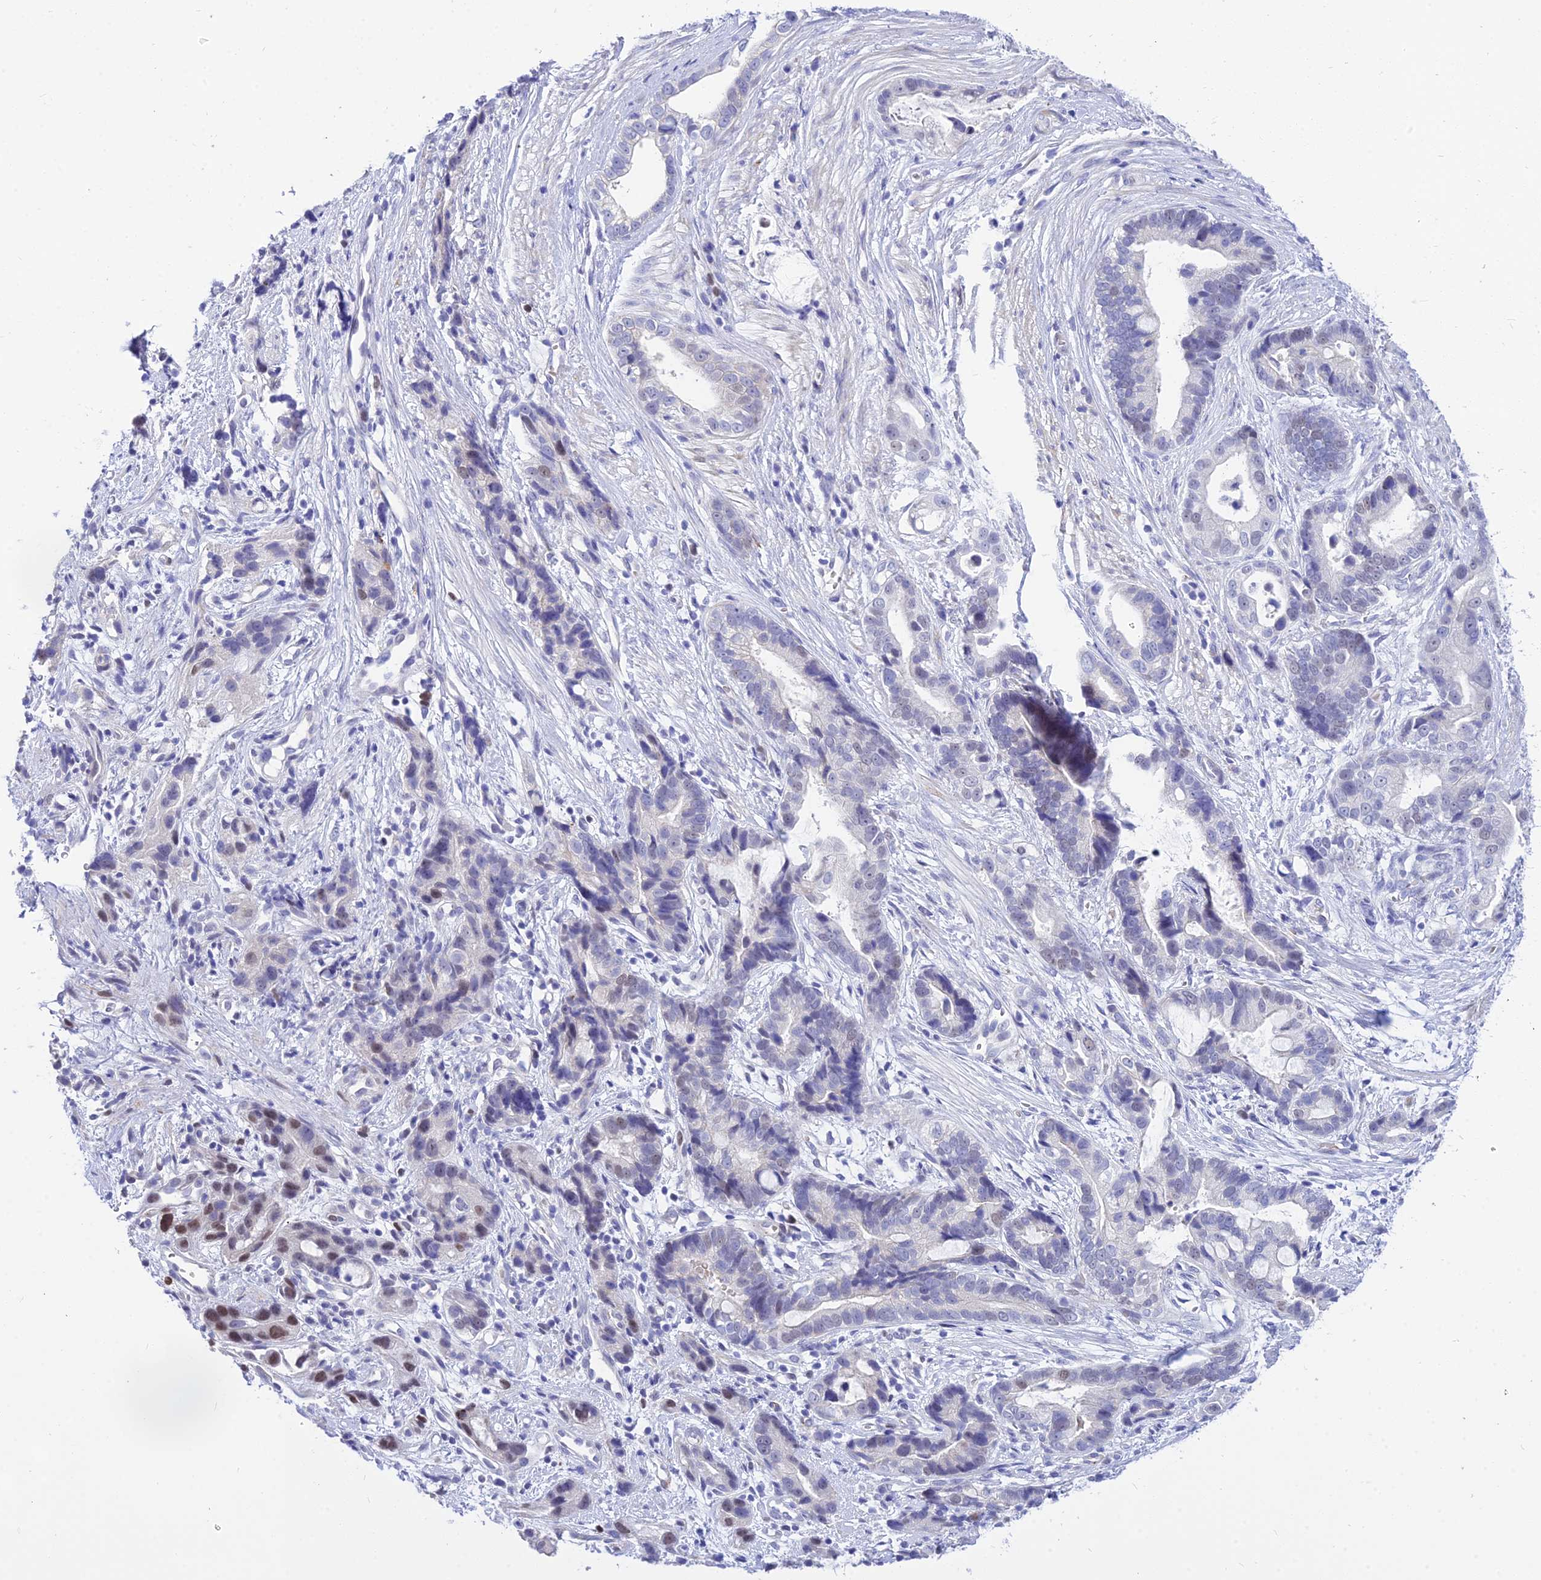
{"staining": {"intensity": "moderate", "quantity": "<25%", "location": "nuclear"}, "tissue": "stomach cancer", "cell_type": "Tumor cells", "image_type": "cancer", "snomed": [{"axis": "morphology", "description": "Adenocarcinoma, NOS"}, {"axis": "topography", "description": "Stomach"}], "caption": "A low amount of moderate nuclear positivity is present in approximately <25% of tumor cells in stomach cancer tissue.", "gene": "DEFB107A", "patient": {"sex": "male", "age": 55}}